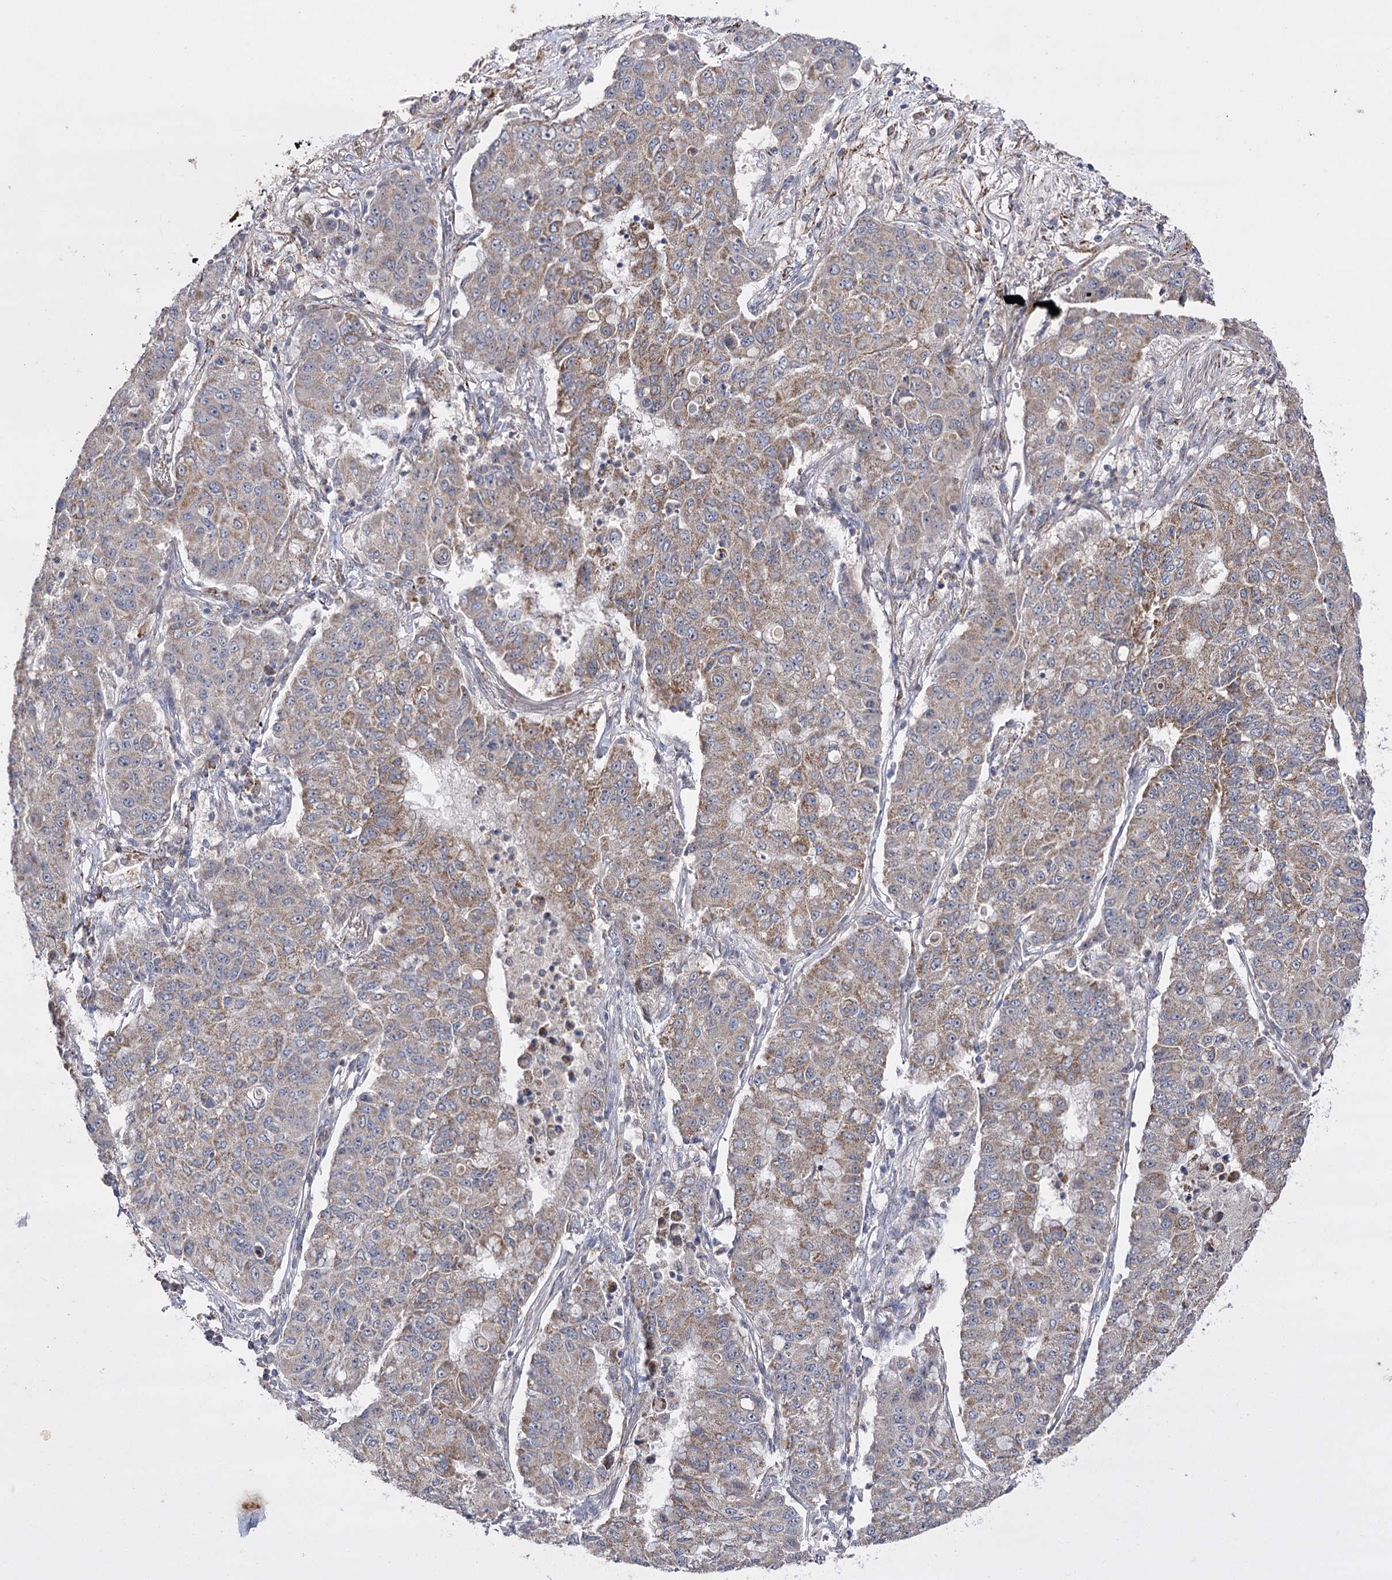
{"staining": {"intensity": "moderate", "quantity": "25%-75%", "location": "cytoplasmic/membranous"}, "tissue": "lung cancer", "cell_type": "Tumor cells", "image_type": "cancer", "snomed": [{"axis": "morphology", "description": "Squamous cell carcinoma, NOS"}, {"axis": "topography", "description": "Lung"}], "caption": "A brown stain shows moderate cytoplasmic/membranous expression of a protein in lung cancer tumor cells.", "gene": "NADK2", "patient": {"sex": "male", "age": 74}}